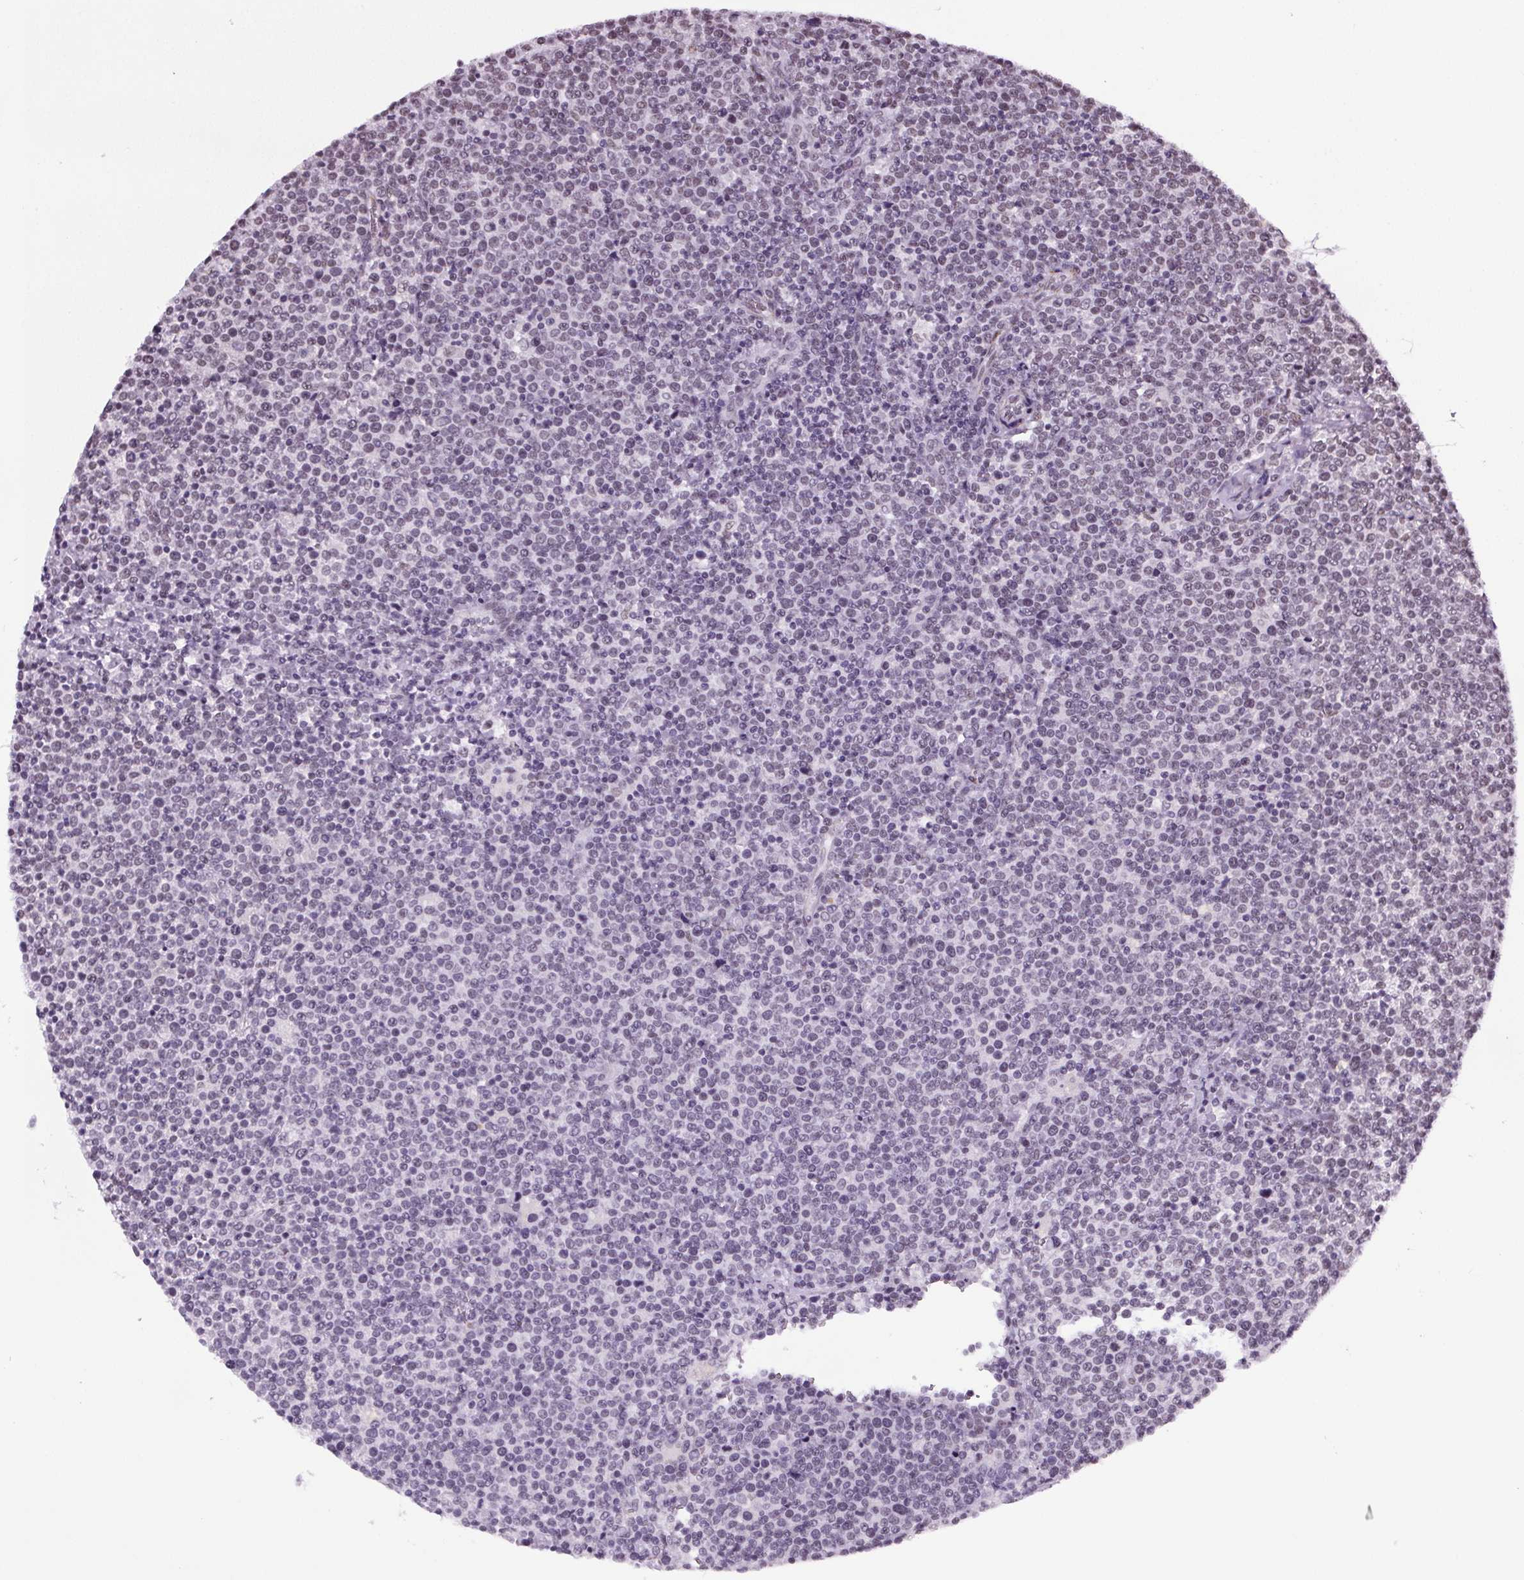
{"staining": {"intensity": "weak", "quantity": "25%-75%", "location": "nuclear"}, "tissue": "lymphoma", "cell_type": "Tumor cells", "image_type": "cancer", "snomed": [{"axis": "morphology", "description": "Malignant lymphoma, non-Hodgkin's type, High grade"}, {"axis": "topography", "description": "Lymph node"}], "caption": "Protein expression analysis of lymphoma demonstrates weak nuclear expression in approximately 25%-75% of tumor cells.", "gene": "GP6", "patient": {"sex": "male", "age": 61}}